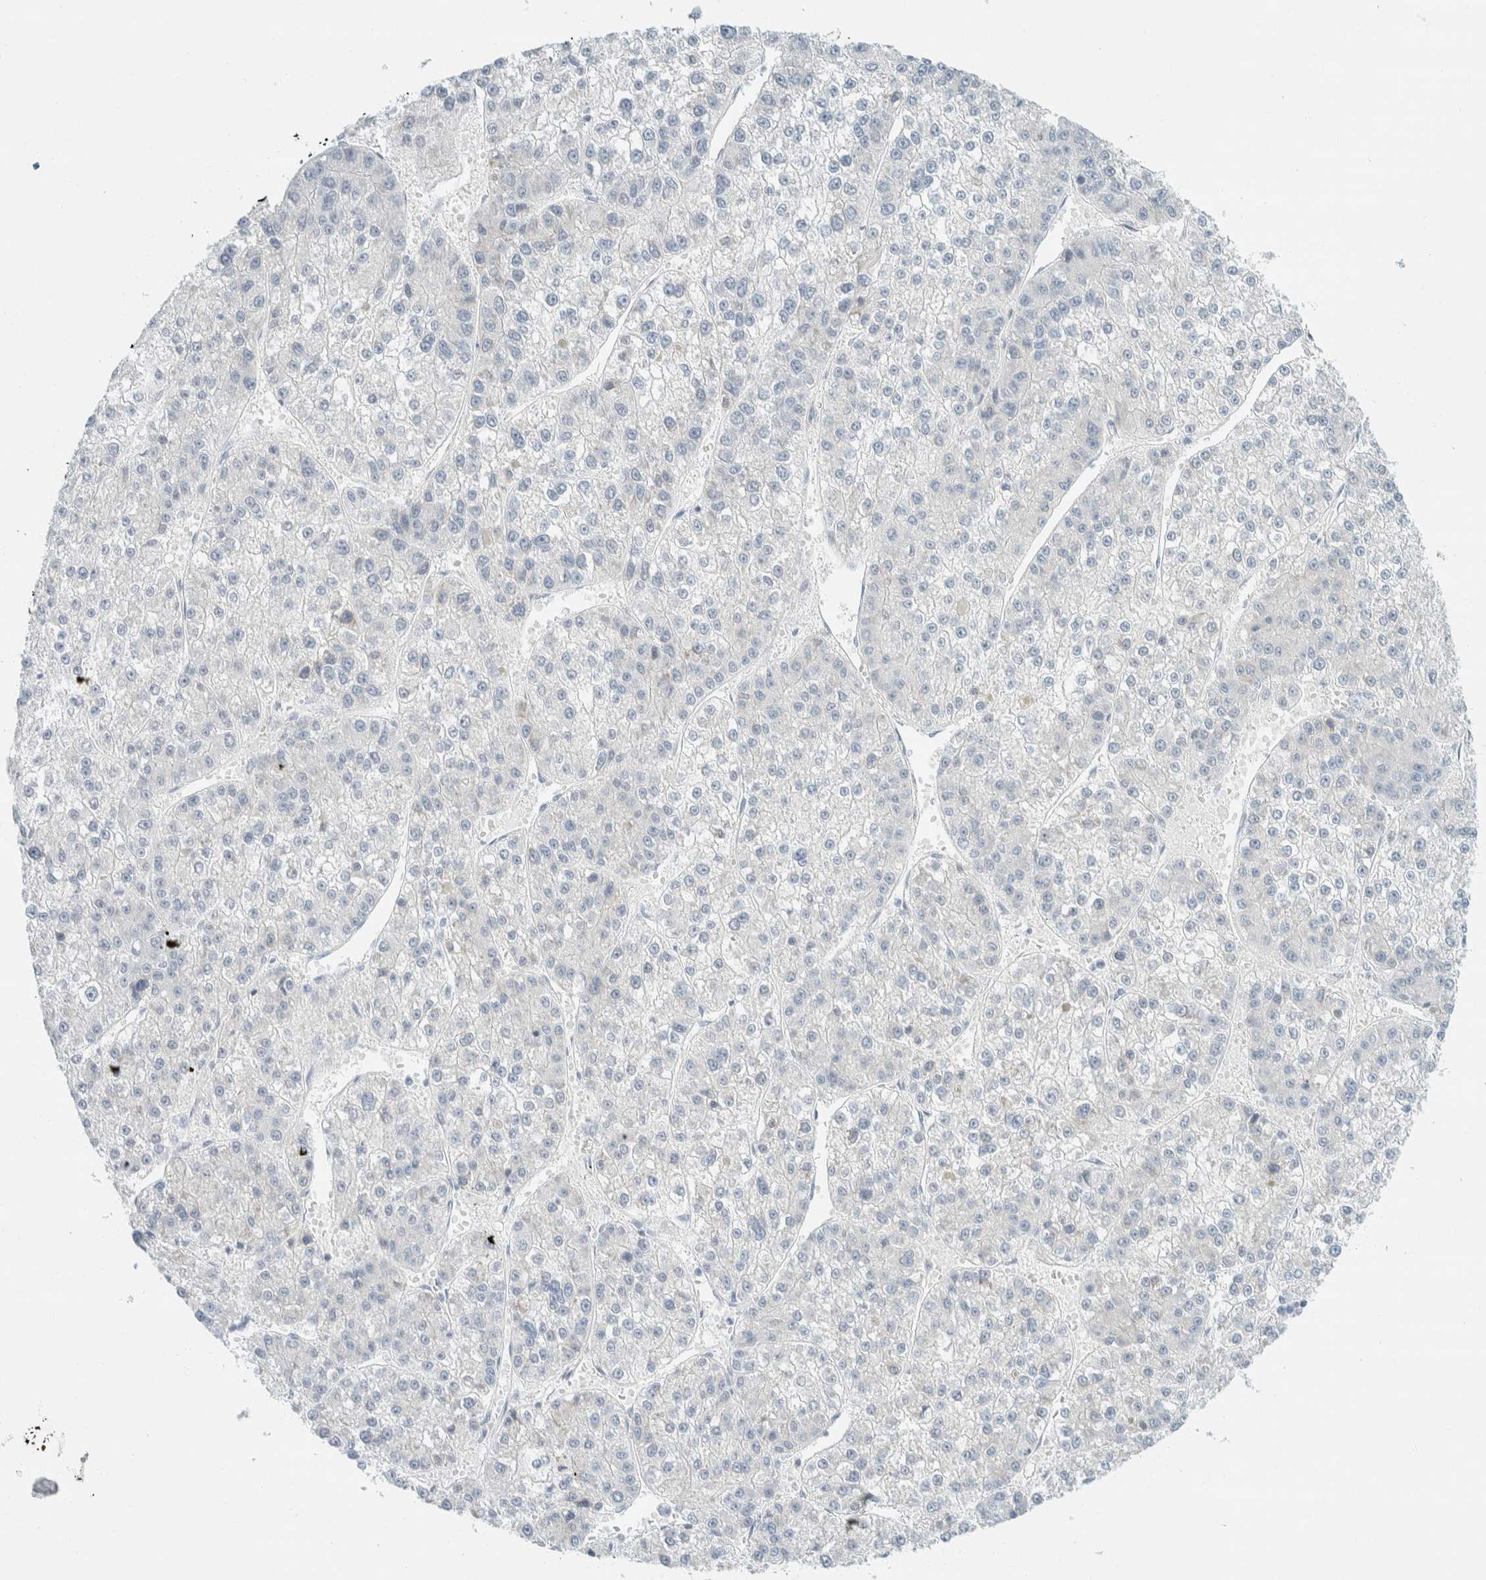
{"staining": {"intensity": "negative", "quantity": "none", "location": "none"}, "tissue": "liver cancer", "cell_type": "Tumor cells", "image_type": "cancer", "snomed": [{"axis": "morphology", "description": "Carcinoma, Hepatocellular, NOS"}, {"axis": "topography", "description": "Liver"}], "caption": "Immunohistochemistry (IHC) micrograph of liver cancer (hepatocellular carcinoma) stained for a protein (brown), which reveals no staining in tumor cells.", "gene": "ARHGAP27", "patient": {"sex": "female", "age": 73}}